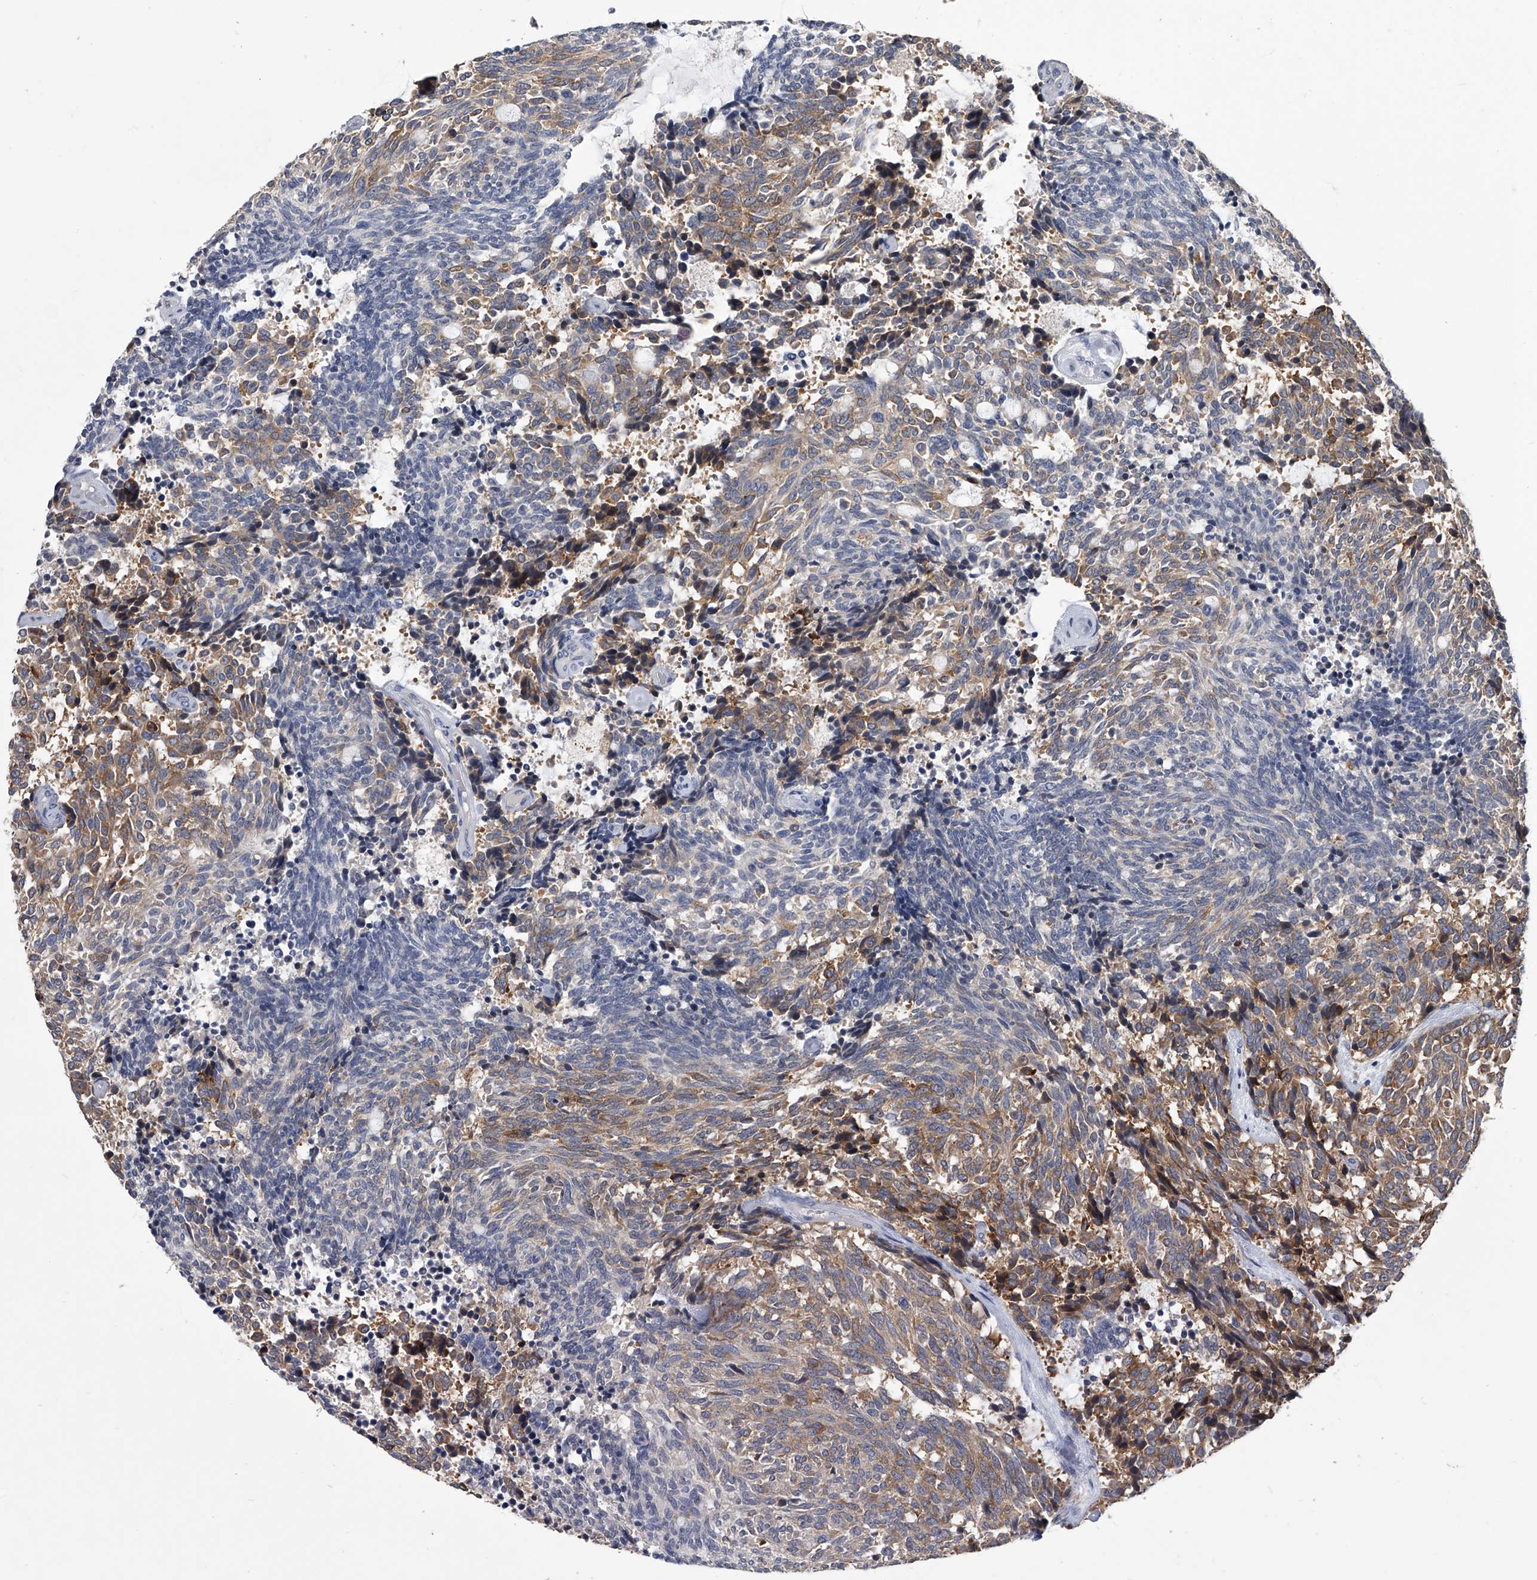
{"staining": {"intensity": "weak", "quantity": "25%-75%", "location": "cytoplasmic/membranous"}, "tissue": "carcinoid", "cell_type": "Tumor cells", "image_type": "cancer", "snomed": [{"axis": "morphology", "description": "Carcinoid, malignant, NOS"}, {"axis": "topography", "description": "Pancreas"}], "caption": "Malignant carcinoid was stained to show a protein in brown. There is low levels of weak cytoplasmic/membranous expression in approximately 25%-75% of tumor cells.", "gene": "MAP4K3", "patient": {"sex": "female", "age": 54}}